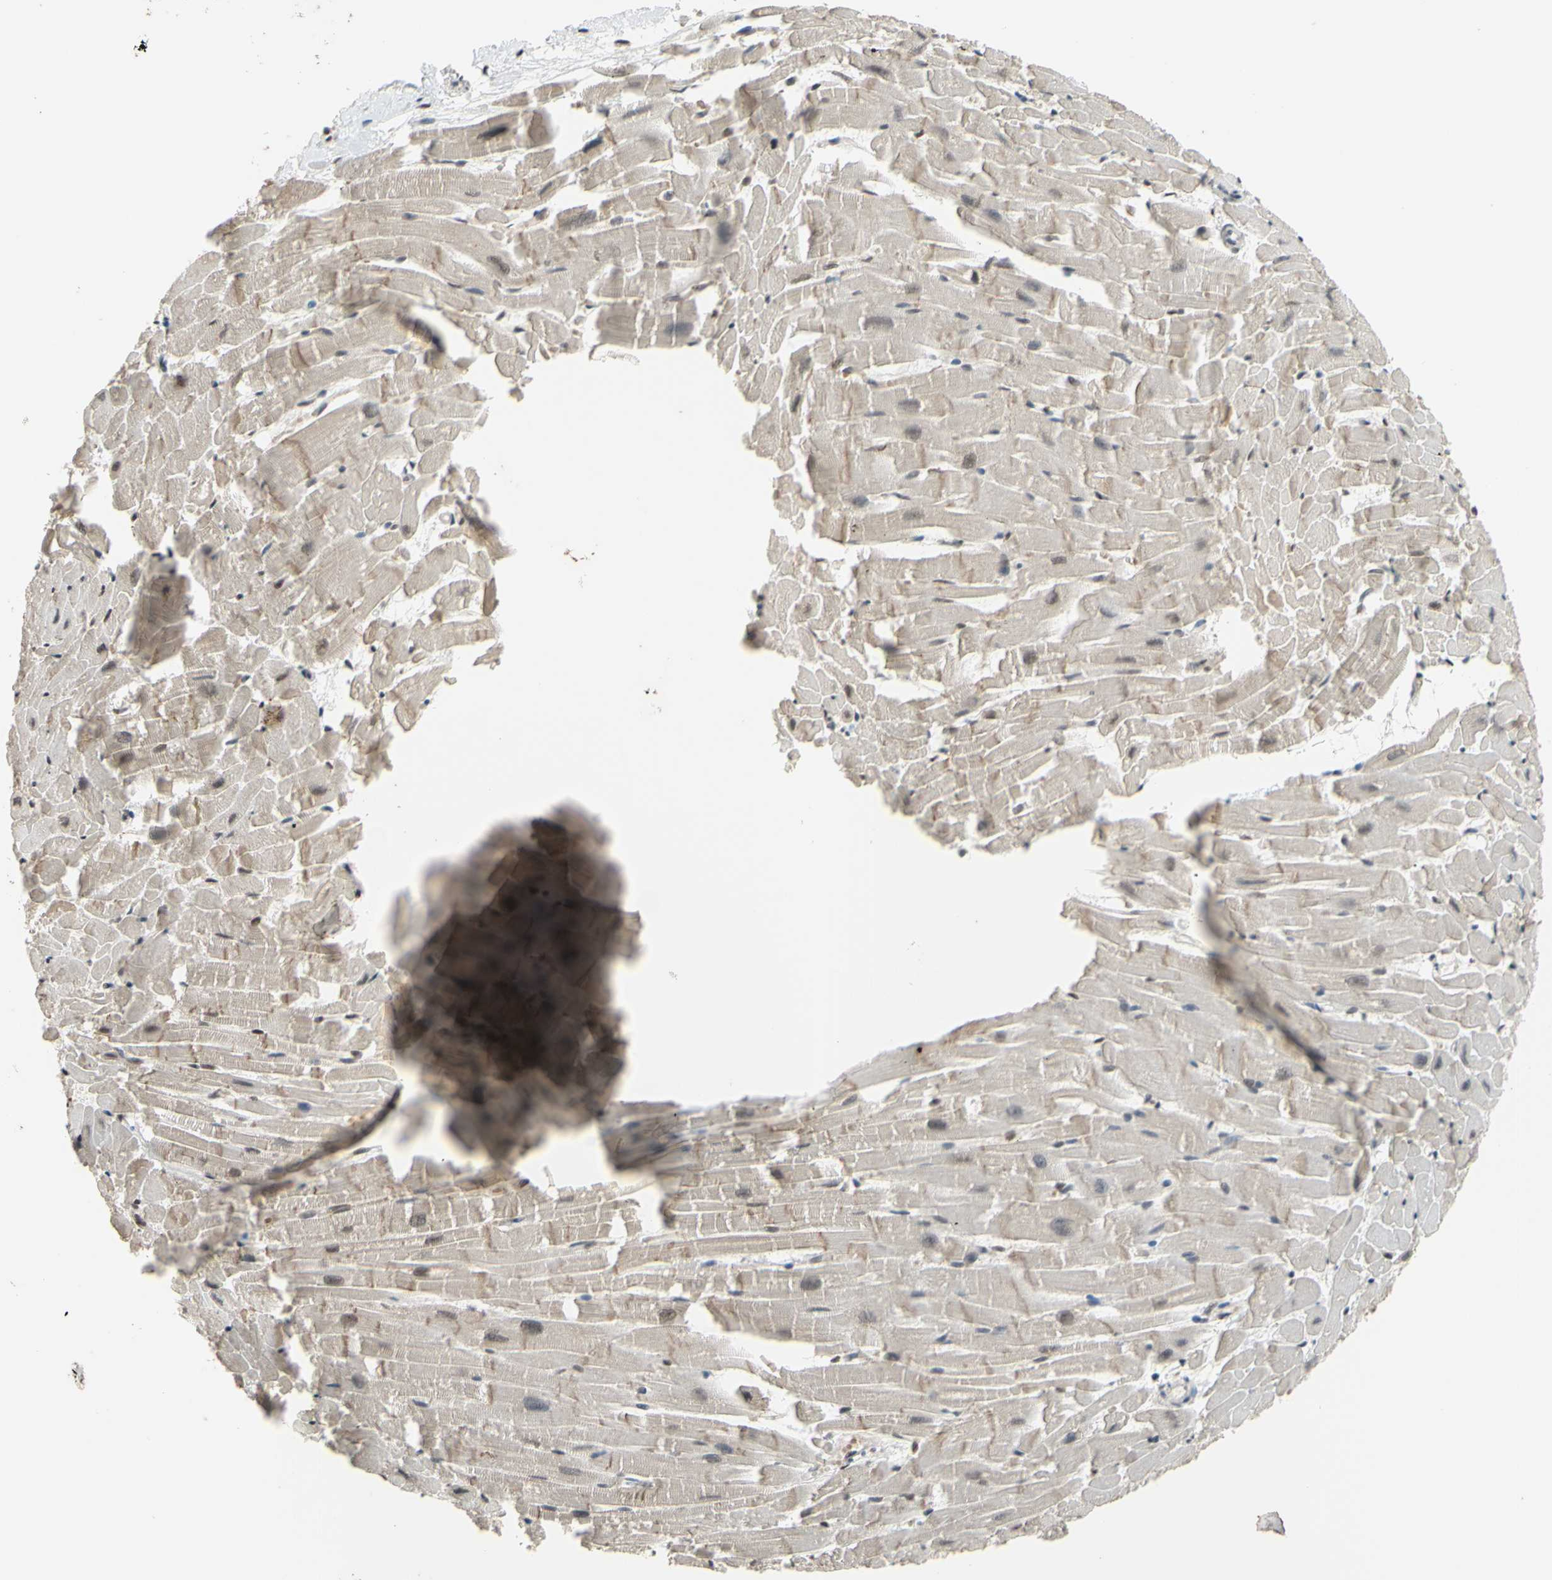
{"staining": {"intensity": "weak", "quantity": ">75%", "location": "cytoplasmic/membranous"}, "tissue": "heart muscle", "cell_type": "Cardiomyocytes", "image_type": "normal", "snomed": [{"axis": "morphology", "description": "Normal tissue, NOS"}, {"axis": "topography", "description": "Heart"}], "caption": "Immunohistochemical staining of unremarkable heart muscle reveals weak cytoplasmic/membranous protein staining in about >75% of cardiomyocytes. Nuclei are stained in blue.", "gene": "FKBP5", "patient": {"sex": "female", "age": 19}}